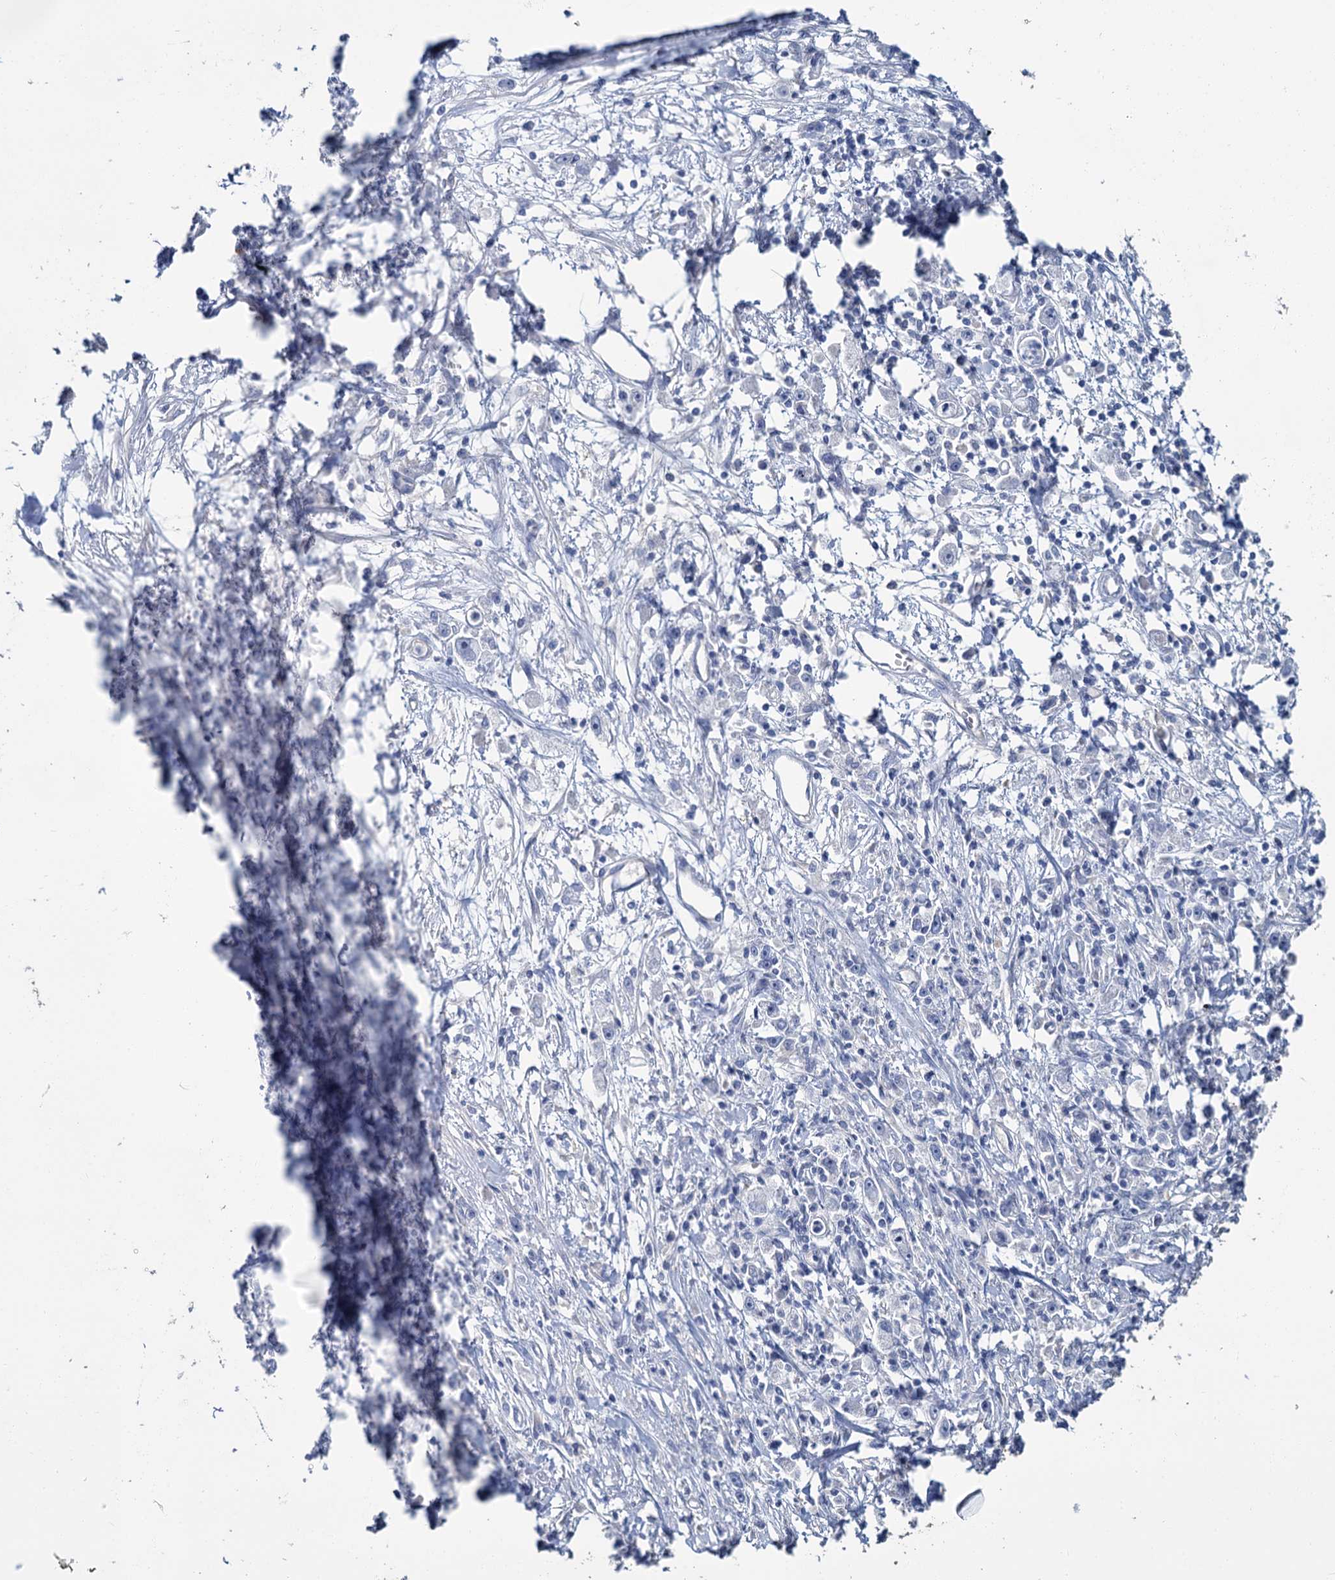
{"staining": {"intensity": "negative", "quantity": "none", "location": "none"}, "tissue": "stomach cancer", "cell_type": "Tumor cells", "image_type": "cancer", "snomed": [{"axis": "morphology", "description": "Adenocarcinoma, NOS"}, {"axis": "topography", "description": "Stomach"}], "caption": "Histopathology image shows no significant protein staining in tumor cells of stomach cancer (adenocarcinoma).", "gene": "SNCB", "patient": {"sex": "female", "age": 59}}